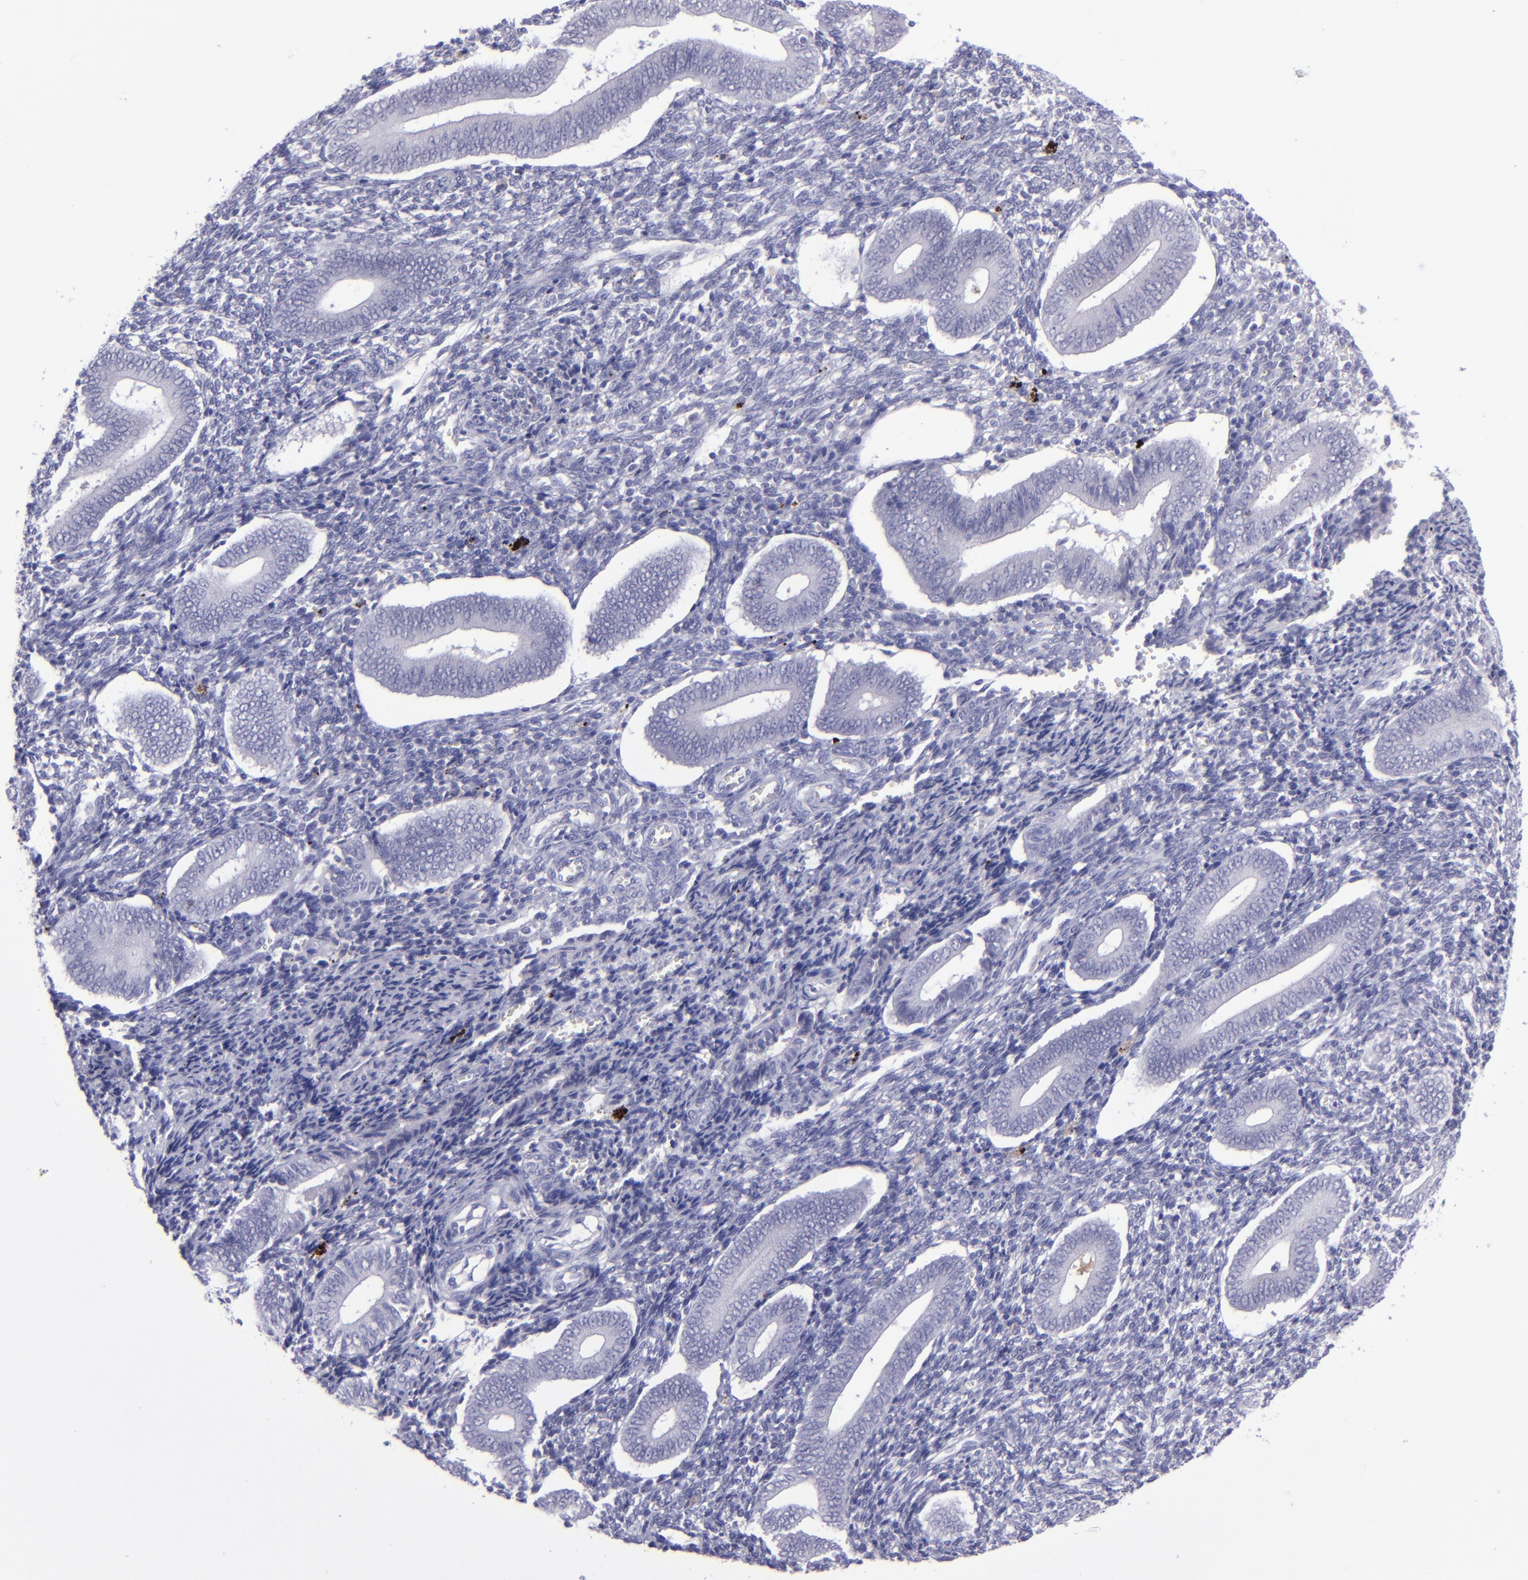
{"staining": {"intensity": "negative", "quantity": "none", "location": "none"}, "tissue": "endometrium", "cell_type": "Cells in endometrial stroma", "image_type": "normal", "snomed": [{"axis": "morphology", "description": "Normal tissue, NOS"}, {"axis": "topography", "description": "Uterus"}, {"axis": "topography", "description": "Endometrium"}], "caption": "Immunohistochemical staining of benign human endometrium exhibits no significant staining in cells in endometrial stroma. The staining was performed using DAB to visualize the protein expression in brown, while the nuclei were stained in blue with hematoxylin (Magnification: 20x).", "gene": "POU2F2", "patient": {"sex": "female", "age": 33}}